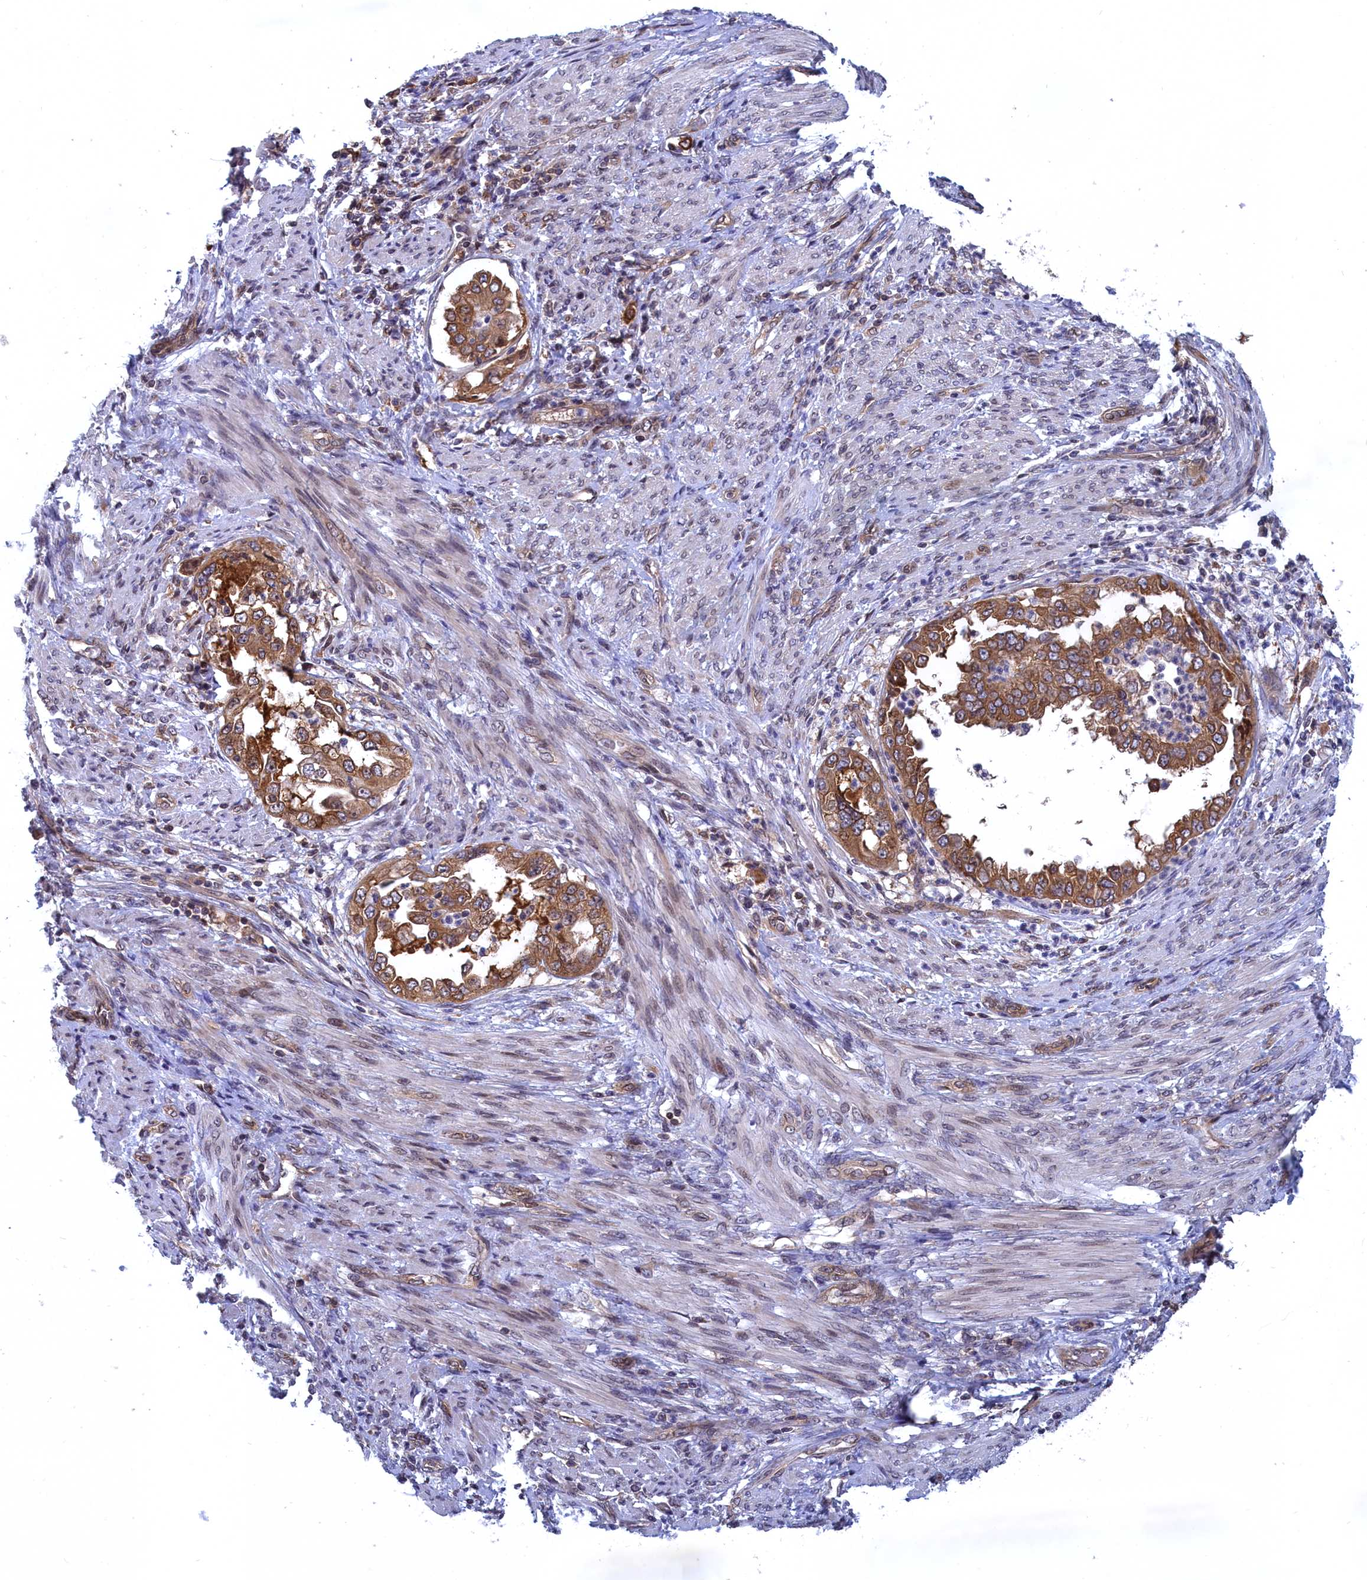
{"staining": {"intensity": "moderate", "quantity": ">75%", "location": "cytoplasmic/membranous"}, "tissue": "endometrial cancer", "cell_type": "Tumor cells", "image_type": "cancer", "snomed": [{"axis": "morphology", "description": "Adenocarcinoma, NOS"}, {"axis": "topography", "description": "Endometrium"}], "caption": "Protein staining of adenocarcinoma (endometrial) tissue exhibits moderate cytoplasmic/membranous positivity in about >75% of tumor cells.", "gene": "NAA10", "patient": {"sex": "female", "age": 85}}